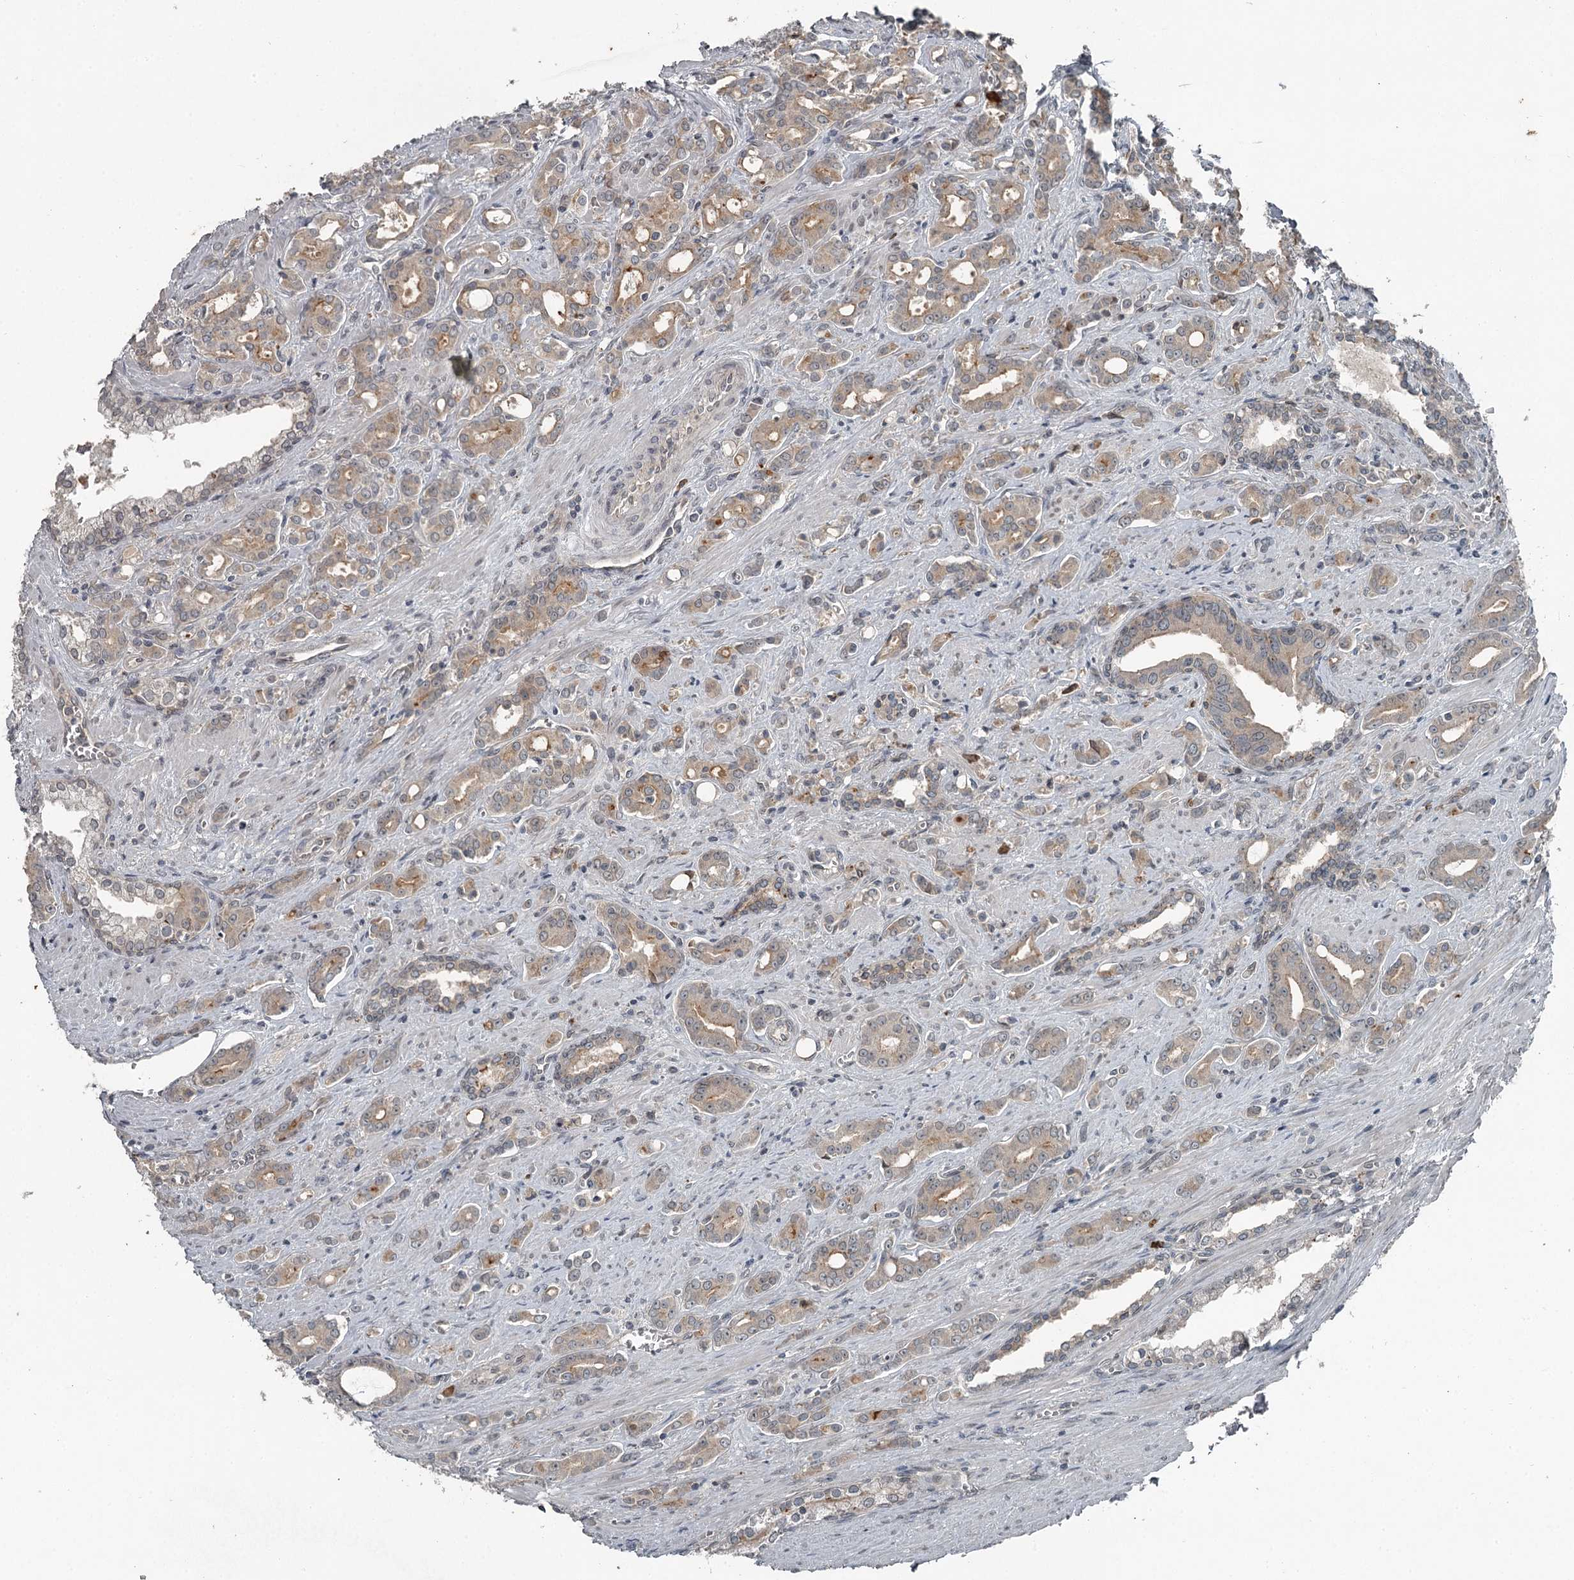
{"staining": {"intensity": "moderate", "quantity": "<25%", "location": "cytoplasmic/membranous"}, "tissue": "prostate cancer", "cell_type": "Tumor cells", "image_type": "cancer", "snomed": [{"axis": "morphology", "description": "Adenocarcinoma, High grade"}, {"axis": "topography", "description": "Prostate"}], "caption": "Immunohistochemical staining of human prostate cancer reveals low levels of moderate cytoplasmic/membranous staining in approximately <25% of tumor cells. The protein is stained brown, and the nuclei are stained in blue (DAB (3,3'-diaminobenzidine) IHC with brightfield microscopy, high magnification).", "gene": "SLC39A8", "patient": {"sex": "male", "age": 72}}